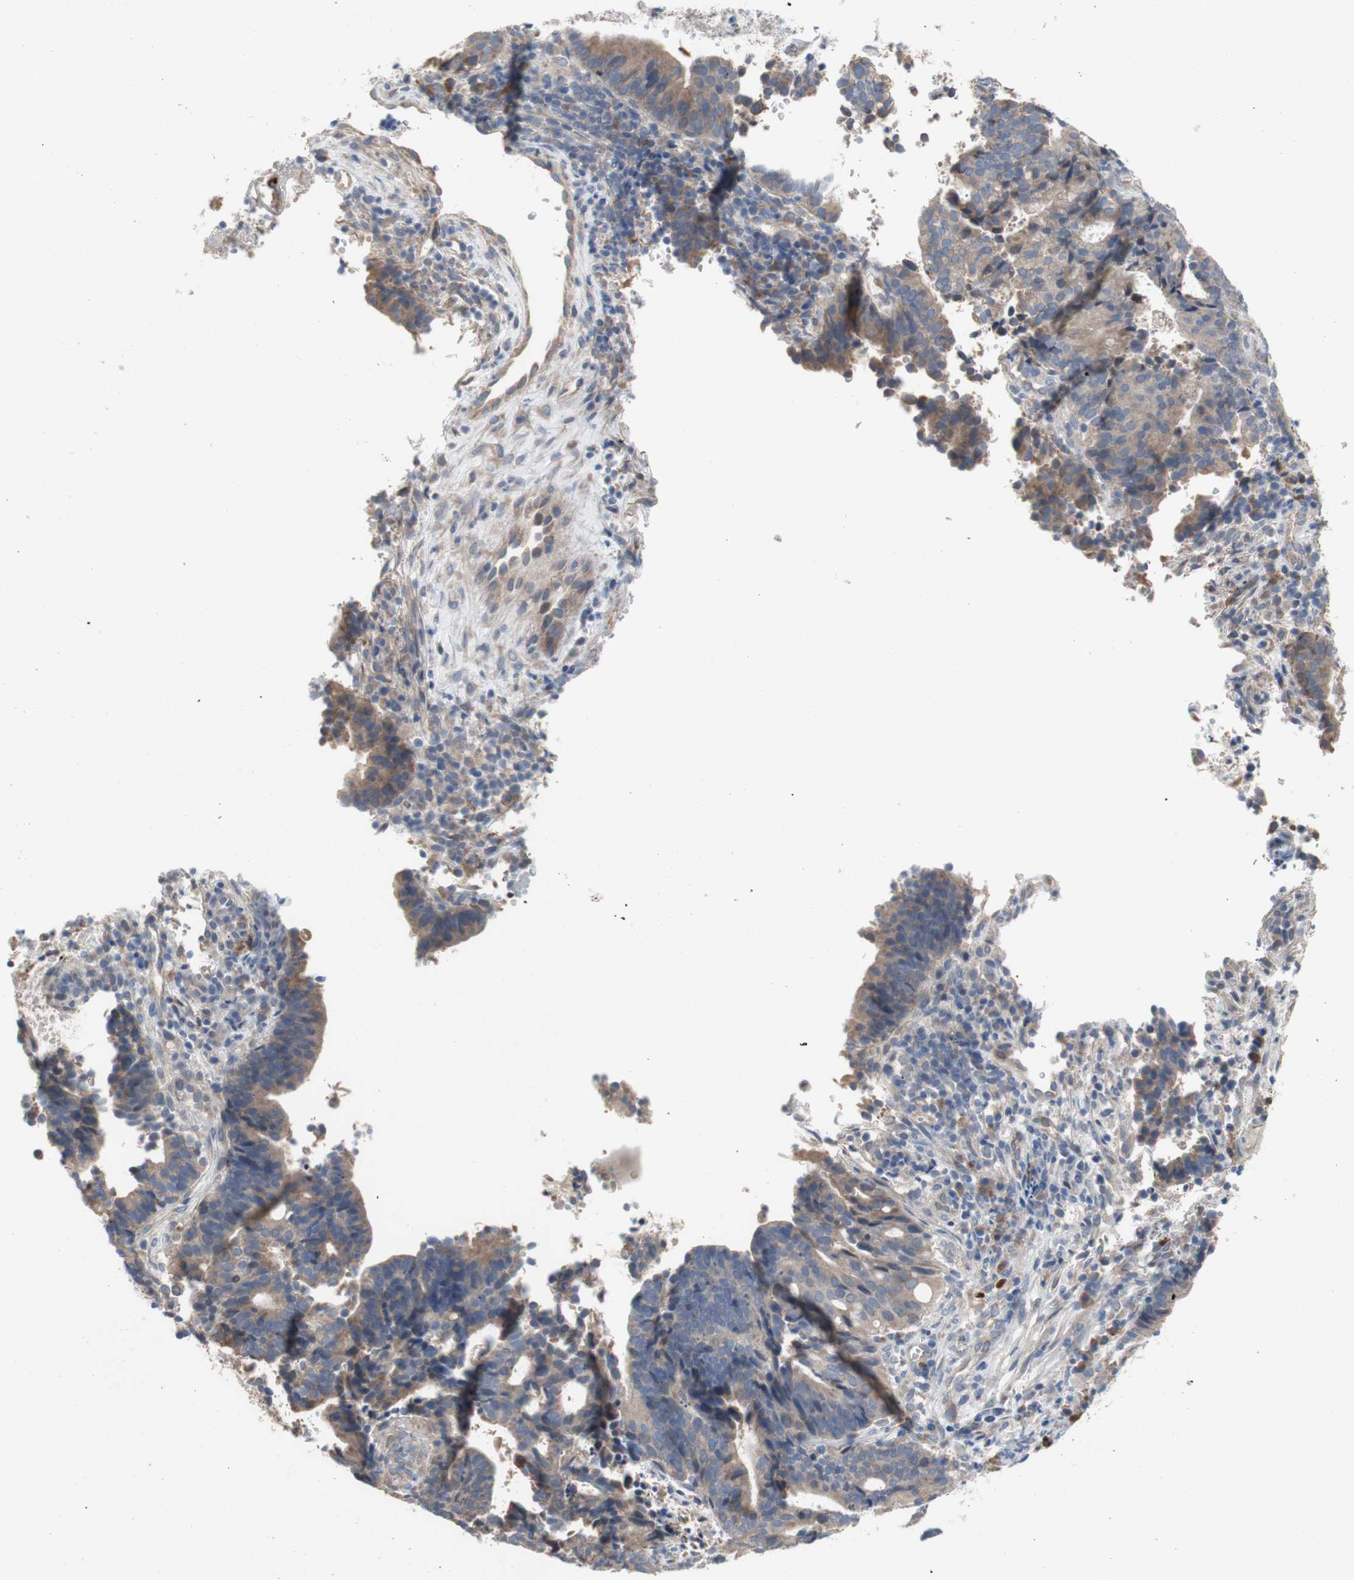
{"staining": {"intensity": "weak", "quantity": ">75%", "location": "cytoplasmic/membranous"}, "tissue": "endometrial cancer", "cell_type": "Tumor cells", "image_type": "cancer", "snomed": [{"axis": "morphology", "description": "Adenocarcinoma, NOS"}, {"axis": "topography", "description": "Uterus"}], "caption": "This photomicrograph exhibits immunohistochemistry (IHC) staining of human endometrial cancer, with low weak cytoplasmic/membranous positivity in approximately >75% of tumor cells.", "gene": "TTC14", "patient": {"sex": "female", "age": 83}}